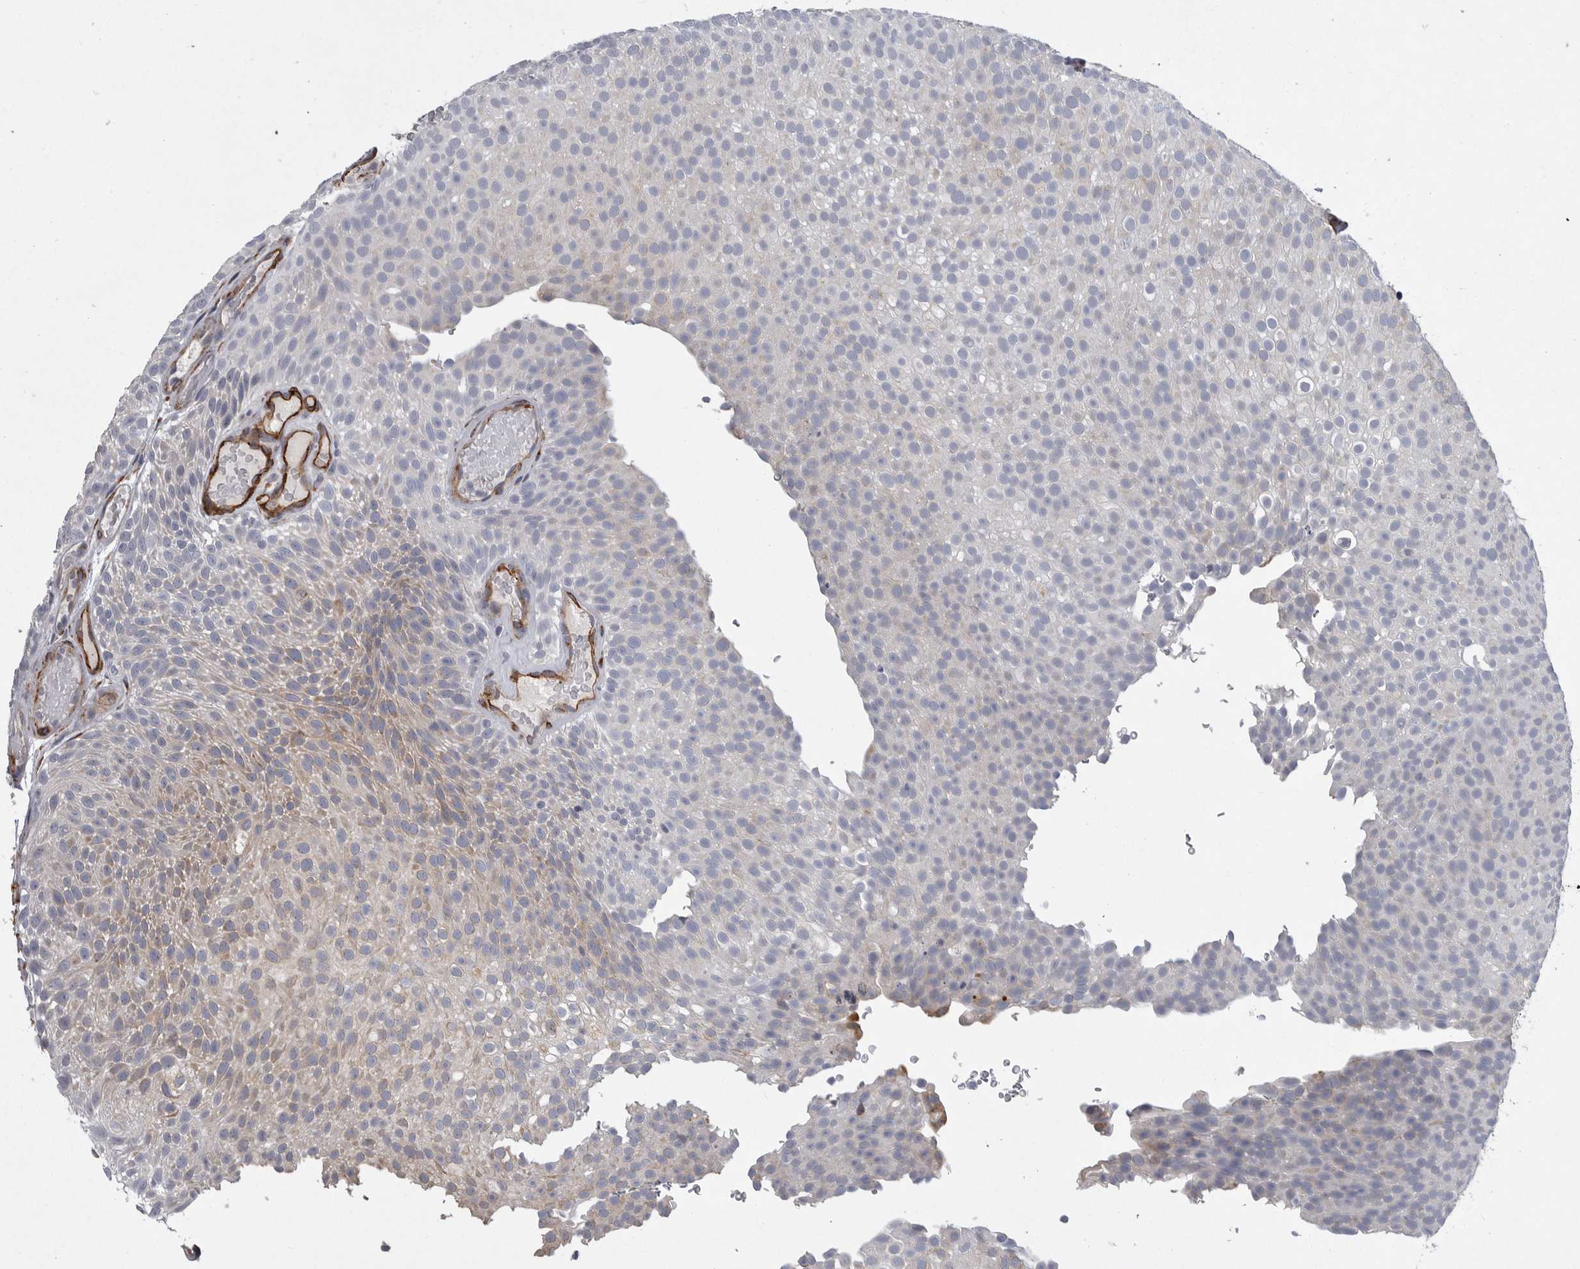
{"staining": {"intensity": "weak", "quantity": "<25%", "location": "cytoplasmic/membranous"}, "tissue": "urothelial cancer", "cell_type": "Tumor cells", "image_type": "cancer", "snomed": [{"axis": "morphology", "description": "Urothelial carcinoma, Low grade"}, {"axis": "topography", "description": "Urinary bladder"}], "caption": "Urothelial cancer was stained to show a protein in brown. There is no significant expression in tumor cells.", "gene": "MINPP1", "patient": {"sex": "male", "age": 78}}